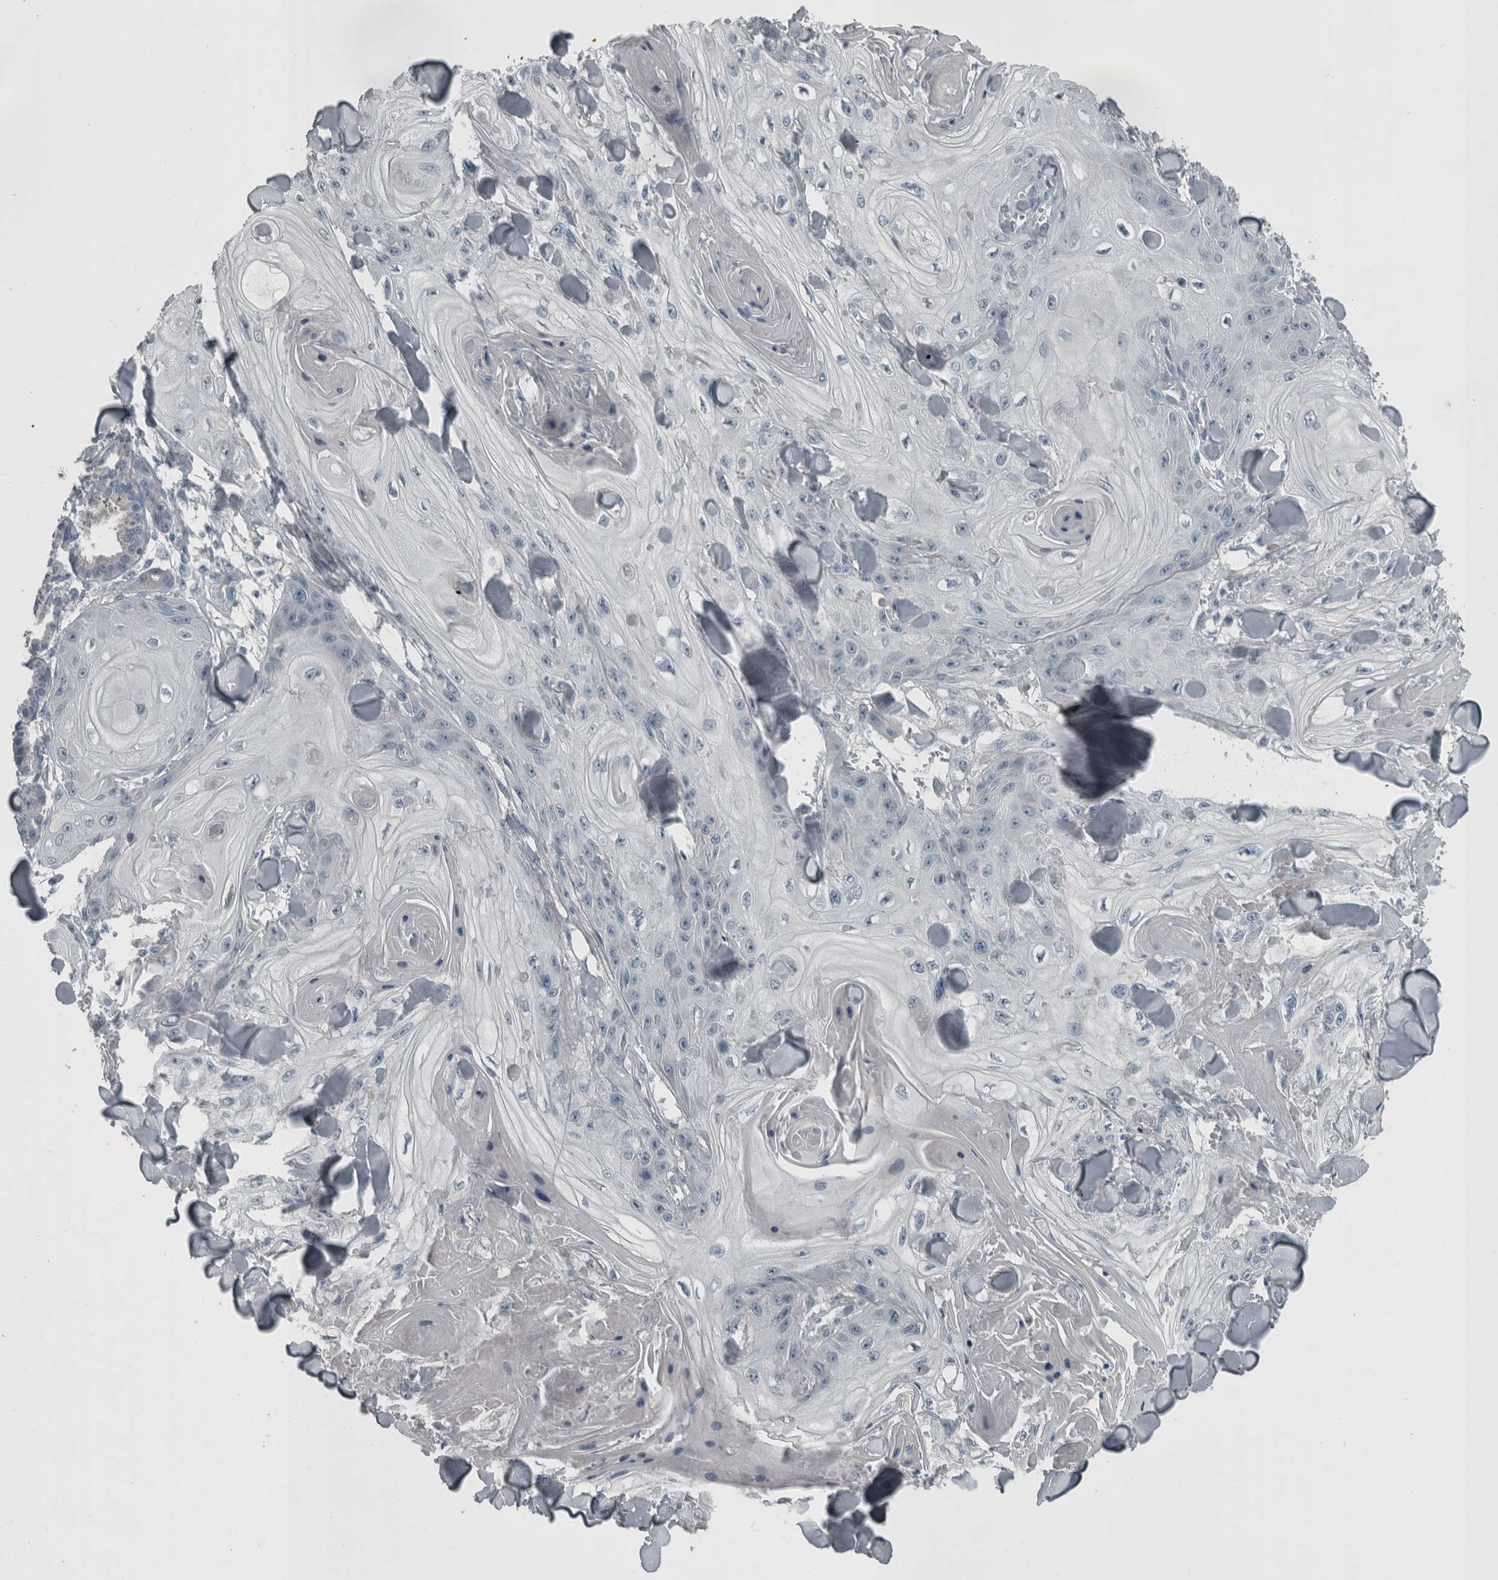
{"staining": {"intensity": "negative", "quantity": "none", "location": "none"}, "tissue": "skin cancer", "cell_type": "Tumor cells", "image_type": "cancer", "snomed": [{"axis": "morphology", "description": "Squamous cell carcinoma, NOS"}, {"axis": "topography", "description": "Skin"}], "caption": "The photomicrograph shows no significant expression in tumor cells of skin cancer. (Stains: DAB (3,3'-diaminobenzidine) immunohistochemistry (IHC) with hematoxylin counter stain, Microscopy: brightfield microscopy at high magnification).", "gene": "KRT20", "patient": {"sex": "male", "age": 74}}